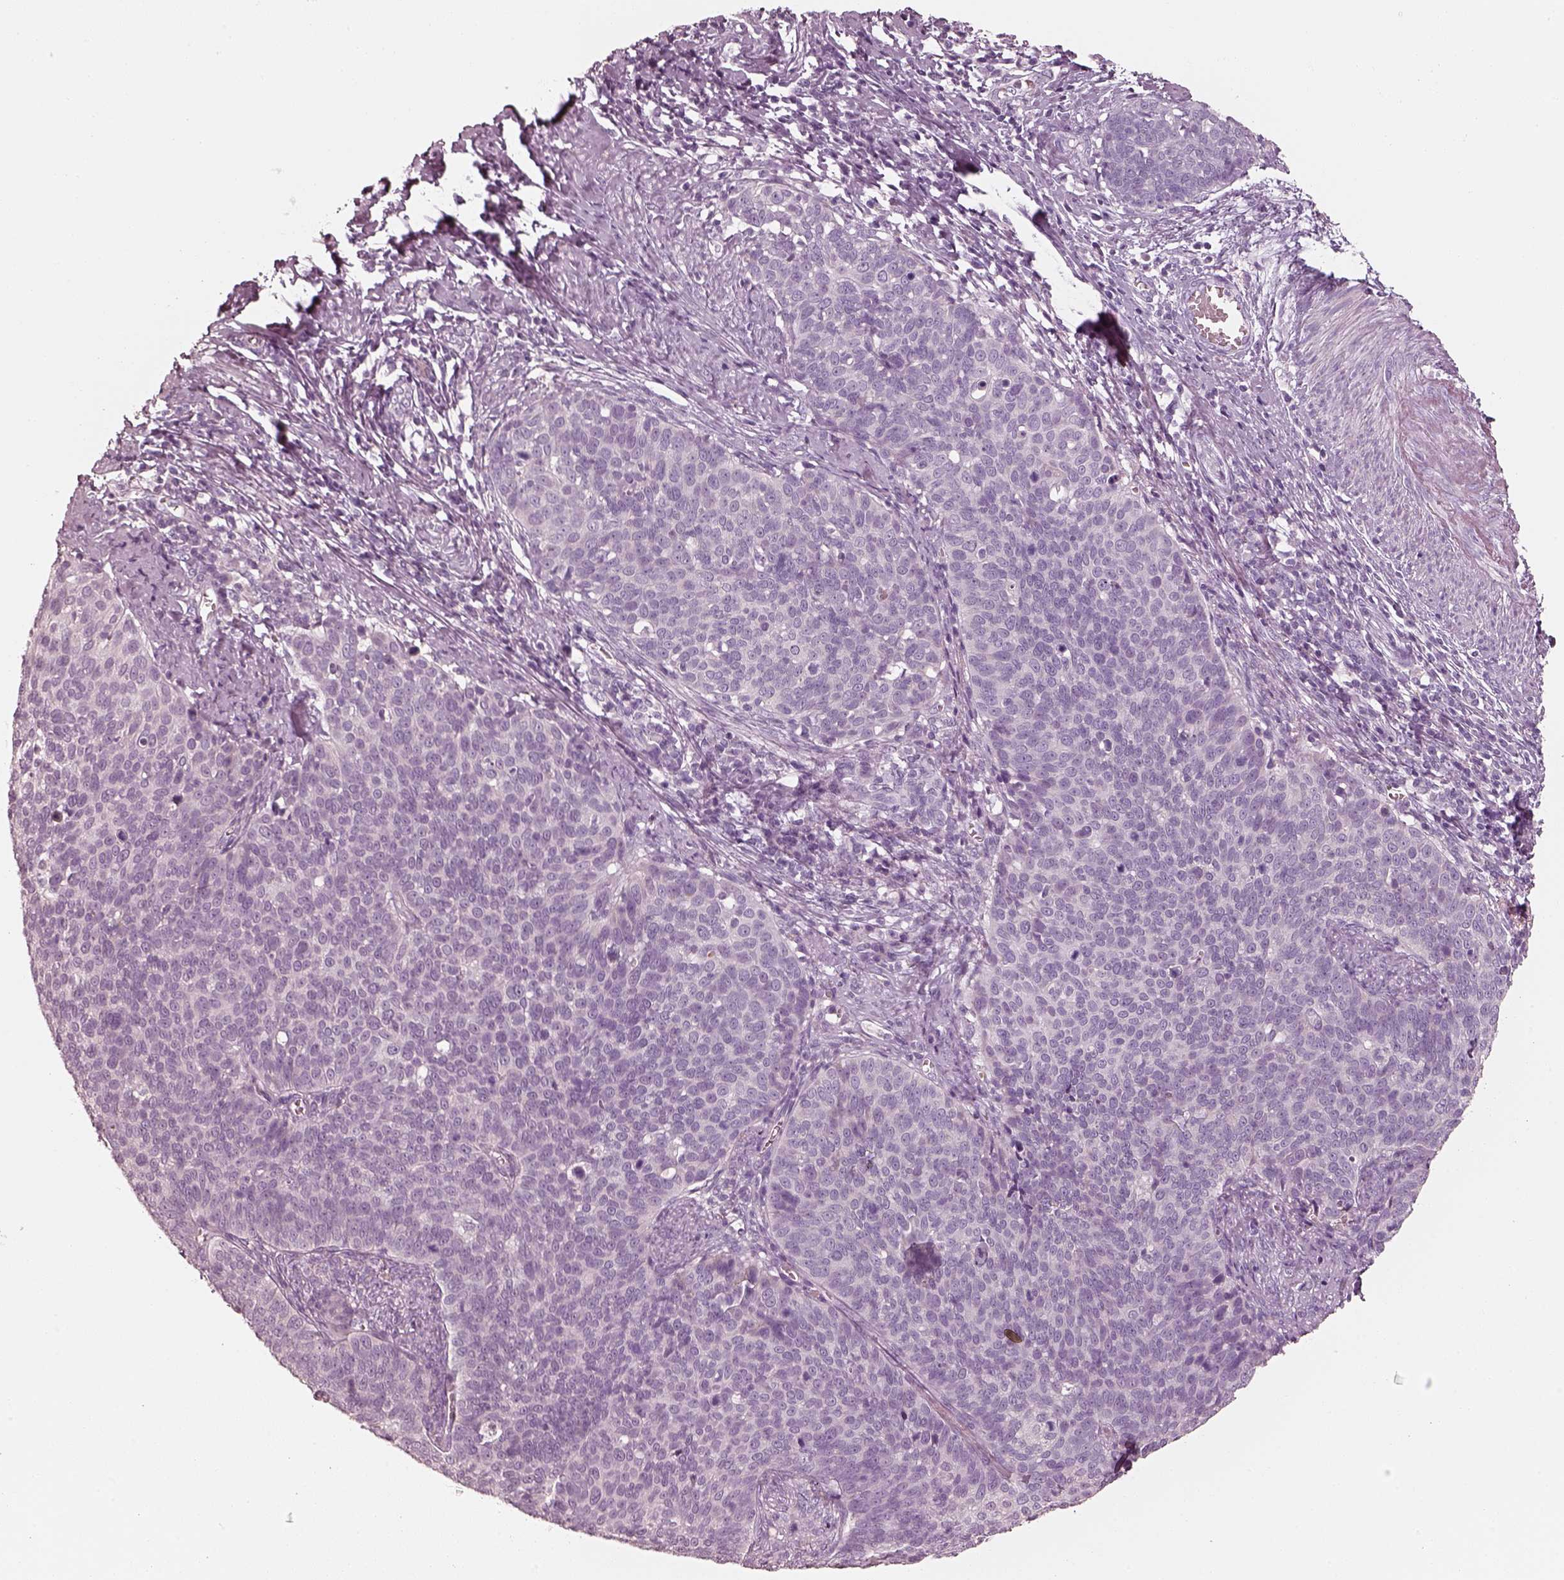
{"staining": {"intensity": "negative", "quantity": "none", "location": "none"}, "tissue": "cervical cancer", "cell_type": "Tumor cells", "image_type": "cancer", "snomed": [{"axis": "morphology", "description": "Normal tissue, NOS"}, {"axis": "morphology", "description": "Squamous cell carcinoma, NOS"}, {"axis": "topography", "description": "Cervix"}], "caption": "A histopathology image of human cervical cancer is negative for staining in tumor cells.", "gene": "R3HDML", "patient": {"sex": "female", "age": 39}}